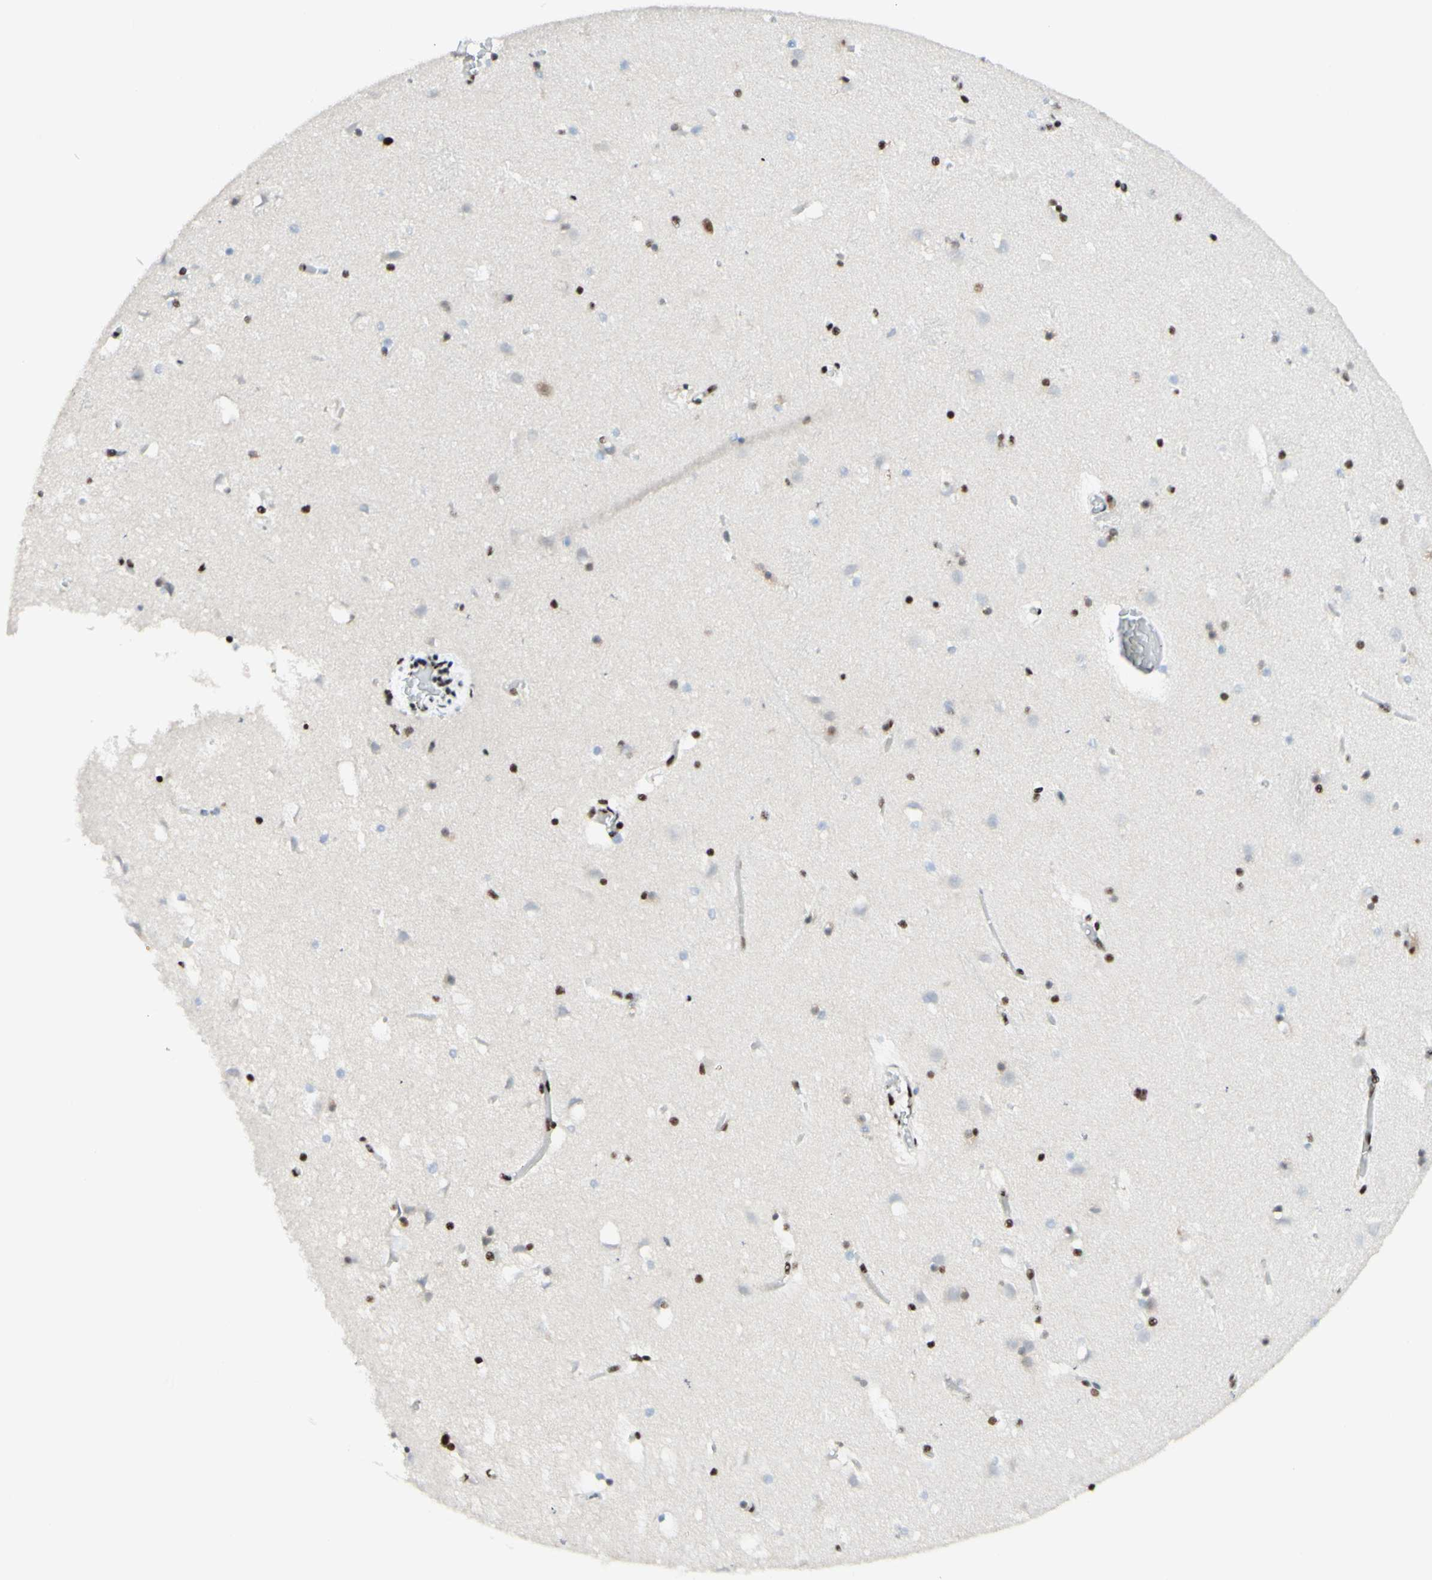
{"staining": {"intensity": "moderate", "quantity": ">75%", "location": "nuclear"}, "tissue": "caudate", "cell_type": "Glial cells", "image_type": "normal", "snomed": [{"axis": "morphology", "description": "Normal tissue, NOS"}, {"axis": "topography", "description": "Lateral ventricle wall"}], "caption": "The image reveals a brown stain indicating the presence of a protein in the nuclear of glial cells in caudate.", "gene": "WTAP", "patient": {"sex": "male", "age": 45}}